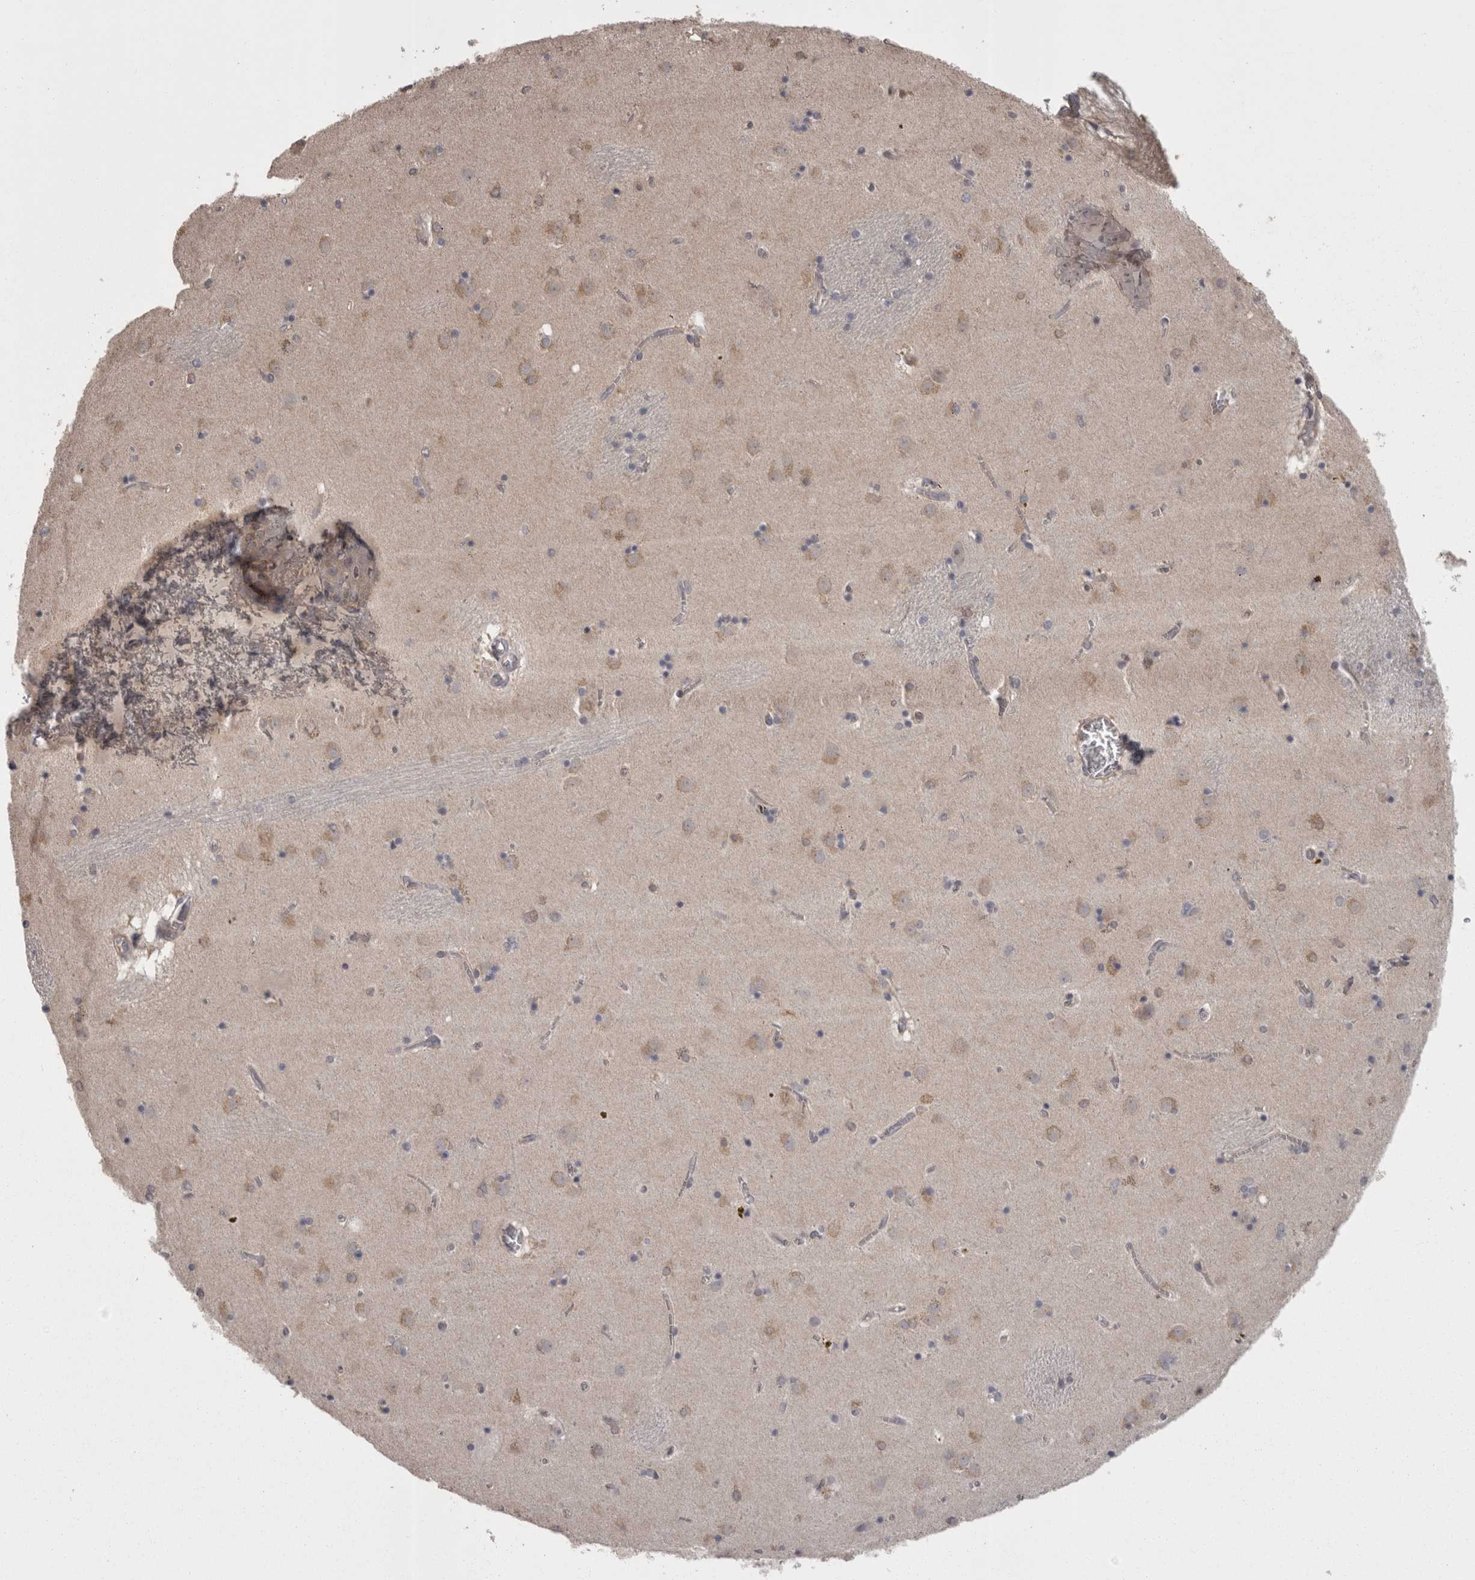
{"staining": {"intensity": "negative", "quantity": "none", "location": "none"}, "tissue": "caudate", "cell_type": "Glial cells", "image_type": "normal", "snomed": [{"axis": "morphology", "description": "Normal tissue, NOS"}, {"axis": "topography", "description": "Lateral ventricle wall"}], "caption": "Immunohistochemistry (IHC) image of unremarkable caudate: caudate stained with DAB (3,3'-diaminobenzidine) exhibits no significant protein expression in glial cells.", "gene": "PON3", "patient": {"sex": "male", "age": 70}}